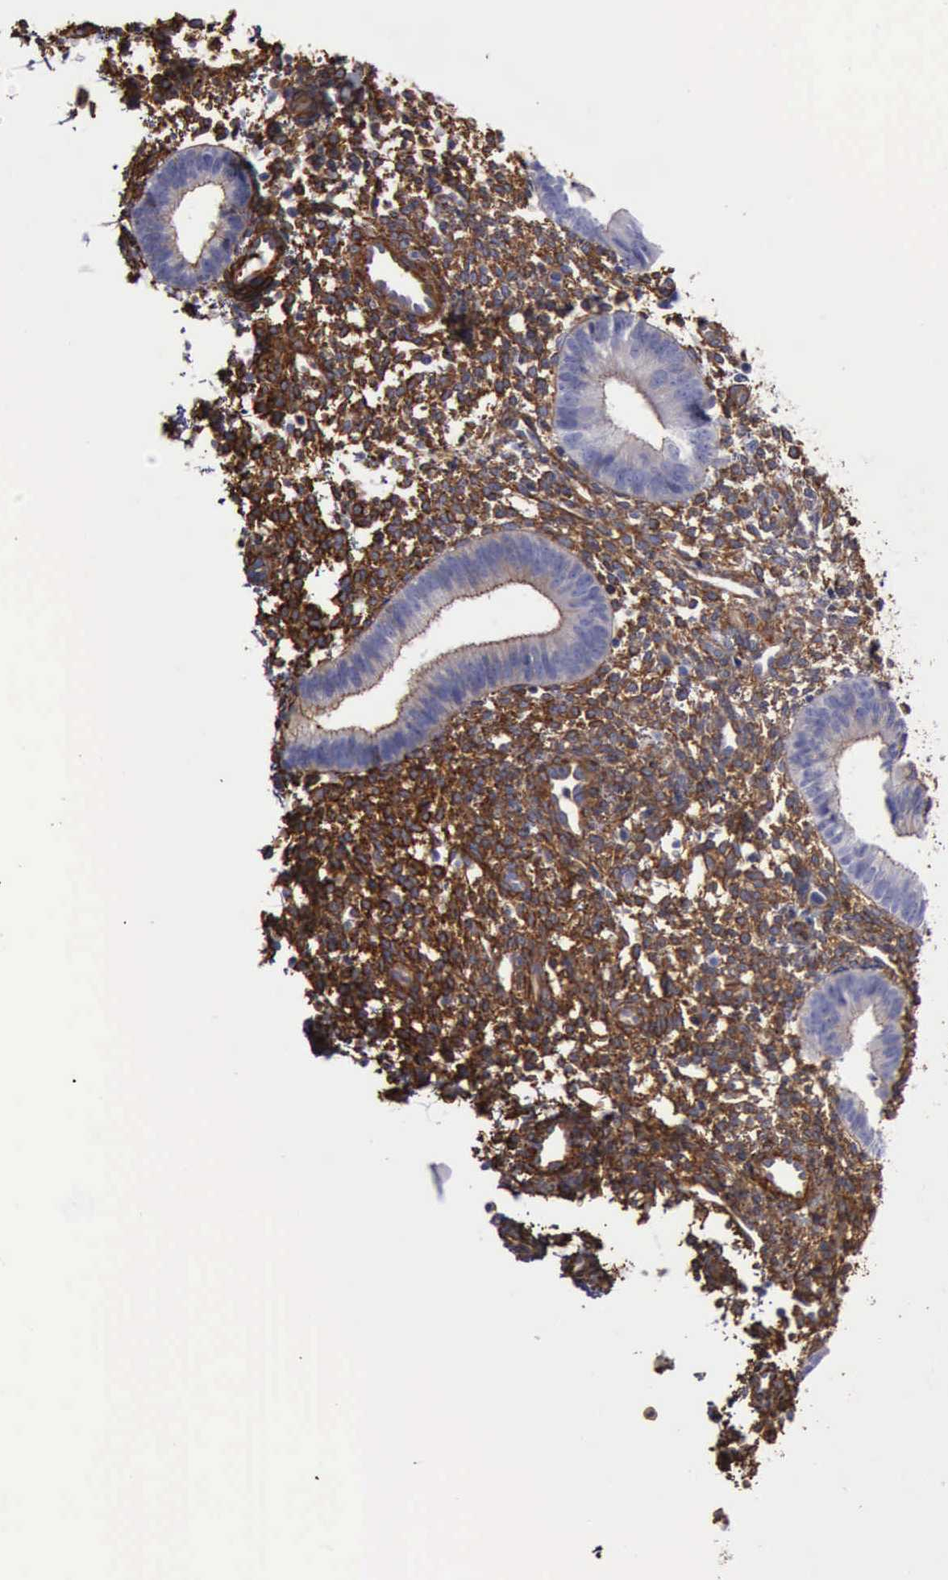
{"staining": {"intensity": "strong", "quantity": ">75%", "location": "cytoplasmic/membranous"}, "tissue": "endometrium", "cell_type": "Cells in endometrial stroma", "image_type": "normal", "snomed": [{"axis": "morphology", "description": "Normal tissue, NOS"}, {"axis": "topography", "description": "Endometrium"}], "caption": "DAB (3,3'-diaminobenzidine) immunohistochemical staining of benign human endometrium shows strong cytoplasmic/membranous protein expression in approximately >75% of cells in endometrial stroma. Using DAB (brown) and hematoxylin (blue) stains, captured at high magnification using brightfield microscopy.", "gene": "FLNA", "patient": {"sex": "female", "age": 35}}